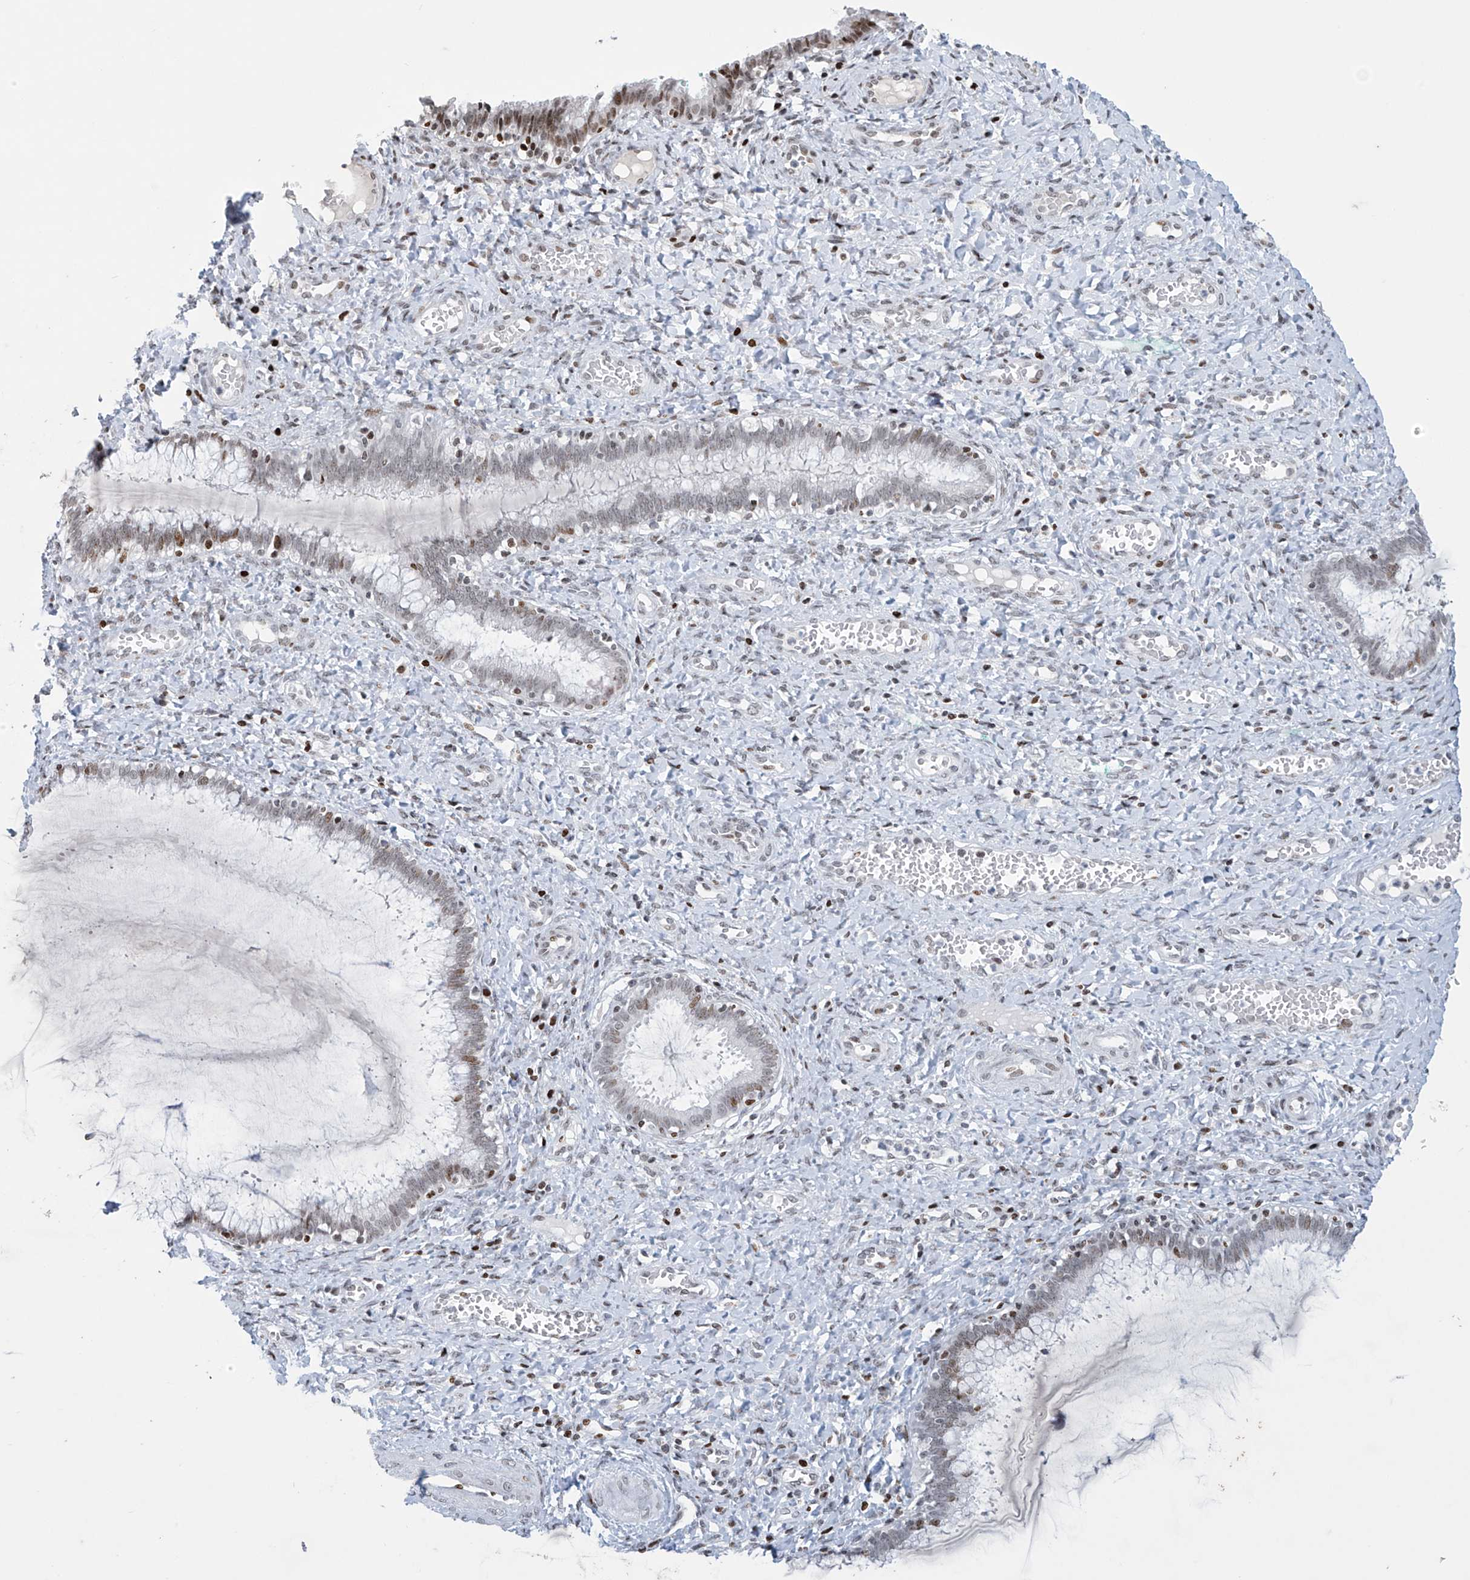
{"staining": {"intensity": "moderate", "quantity": "25%-75%", "location": "nuclear"}, "tissue": "cervix", "cell_type": "Glandular cells", "image_type": "normal", "snomed": [{"axis": "morphology", "description": "Normal tissue, NOS"}, {"axis": "morphology", "description": "Adenocarcinoma, NOS"}, {"axis": "topography", "description": "Cervix"}], "caption": "Immunohistochemistry (IHC) (DAB) staining of normal cervix shows moderate nuclear protein expression in about 25%-75% of glandular cells.", "gene": "RFX7", "patient": {"sex": "female", "age": 29}}